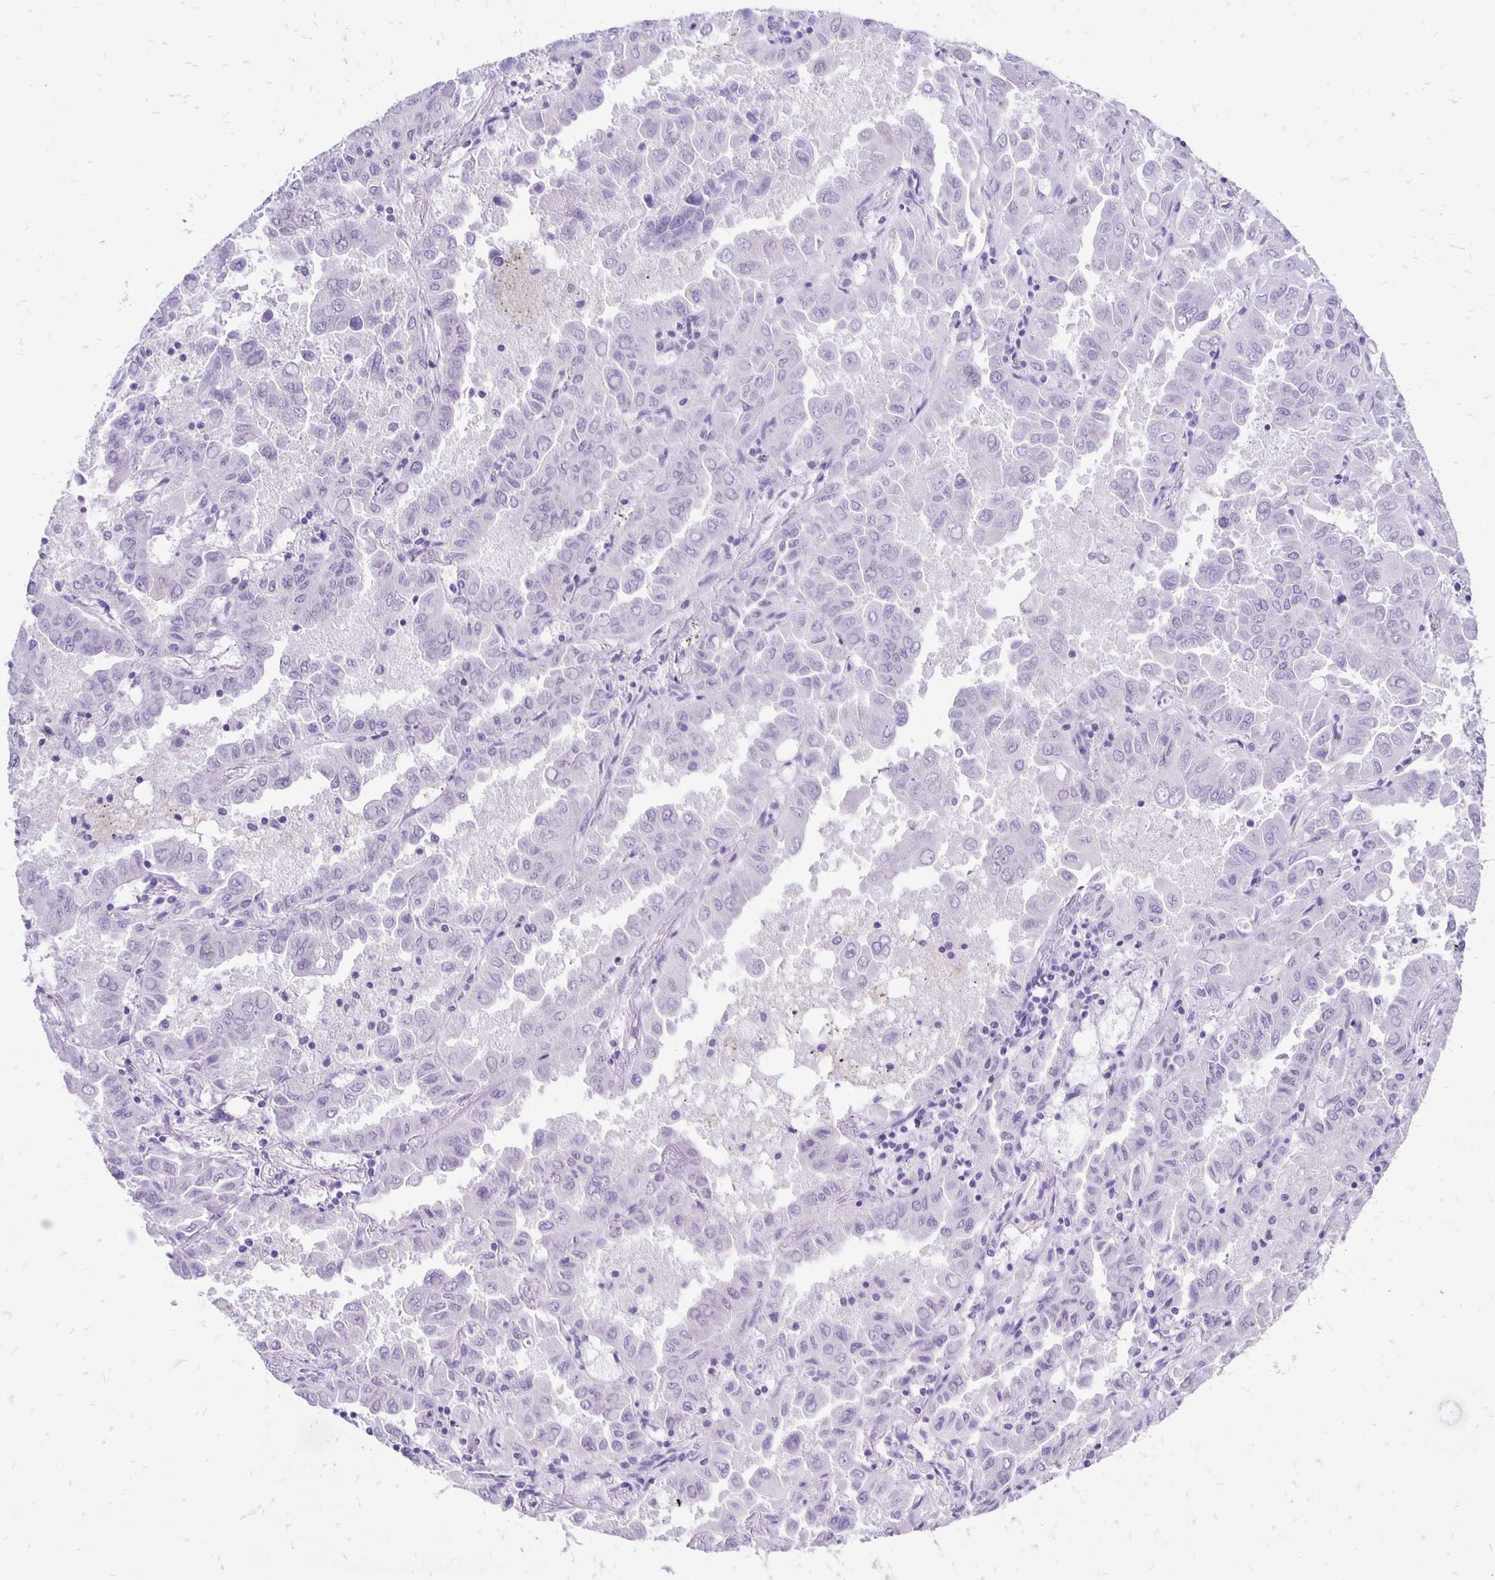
{"staining": {"intensity": "negative", "quantity": "none", "location": "none"}, "tissue": "lung cancer", "cell_type": "Tumor cells", "image_type": "cancer", "snomed": [{"axis": "morphology", "description": "Adenocarcinoma, NOS"}, {"axis": "topography", "description": "Lung"}], "caption": "A high-resolution micrograph shows immunohistochemistry (IHC) staining of lung cancer (adenocarcinoma), which displays no significant staining in tumor cells.", "gene": "ANKRD45", "patient": {"sex": "male", "age": 64}}